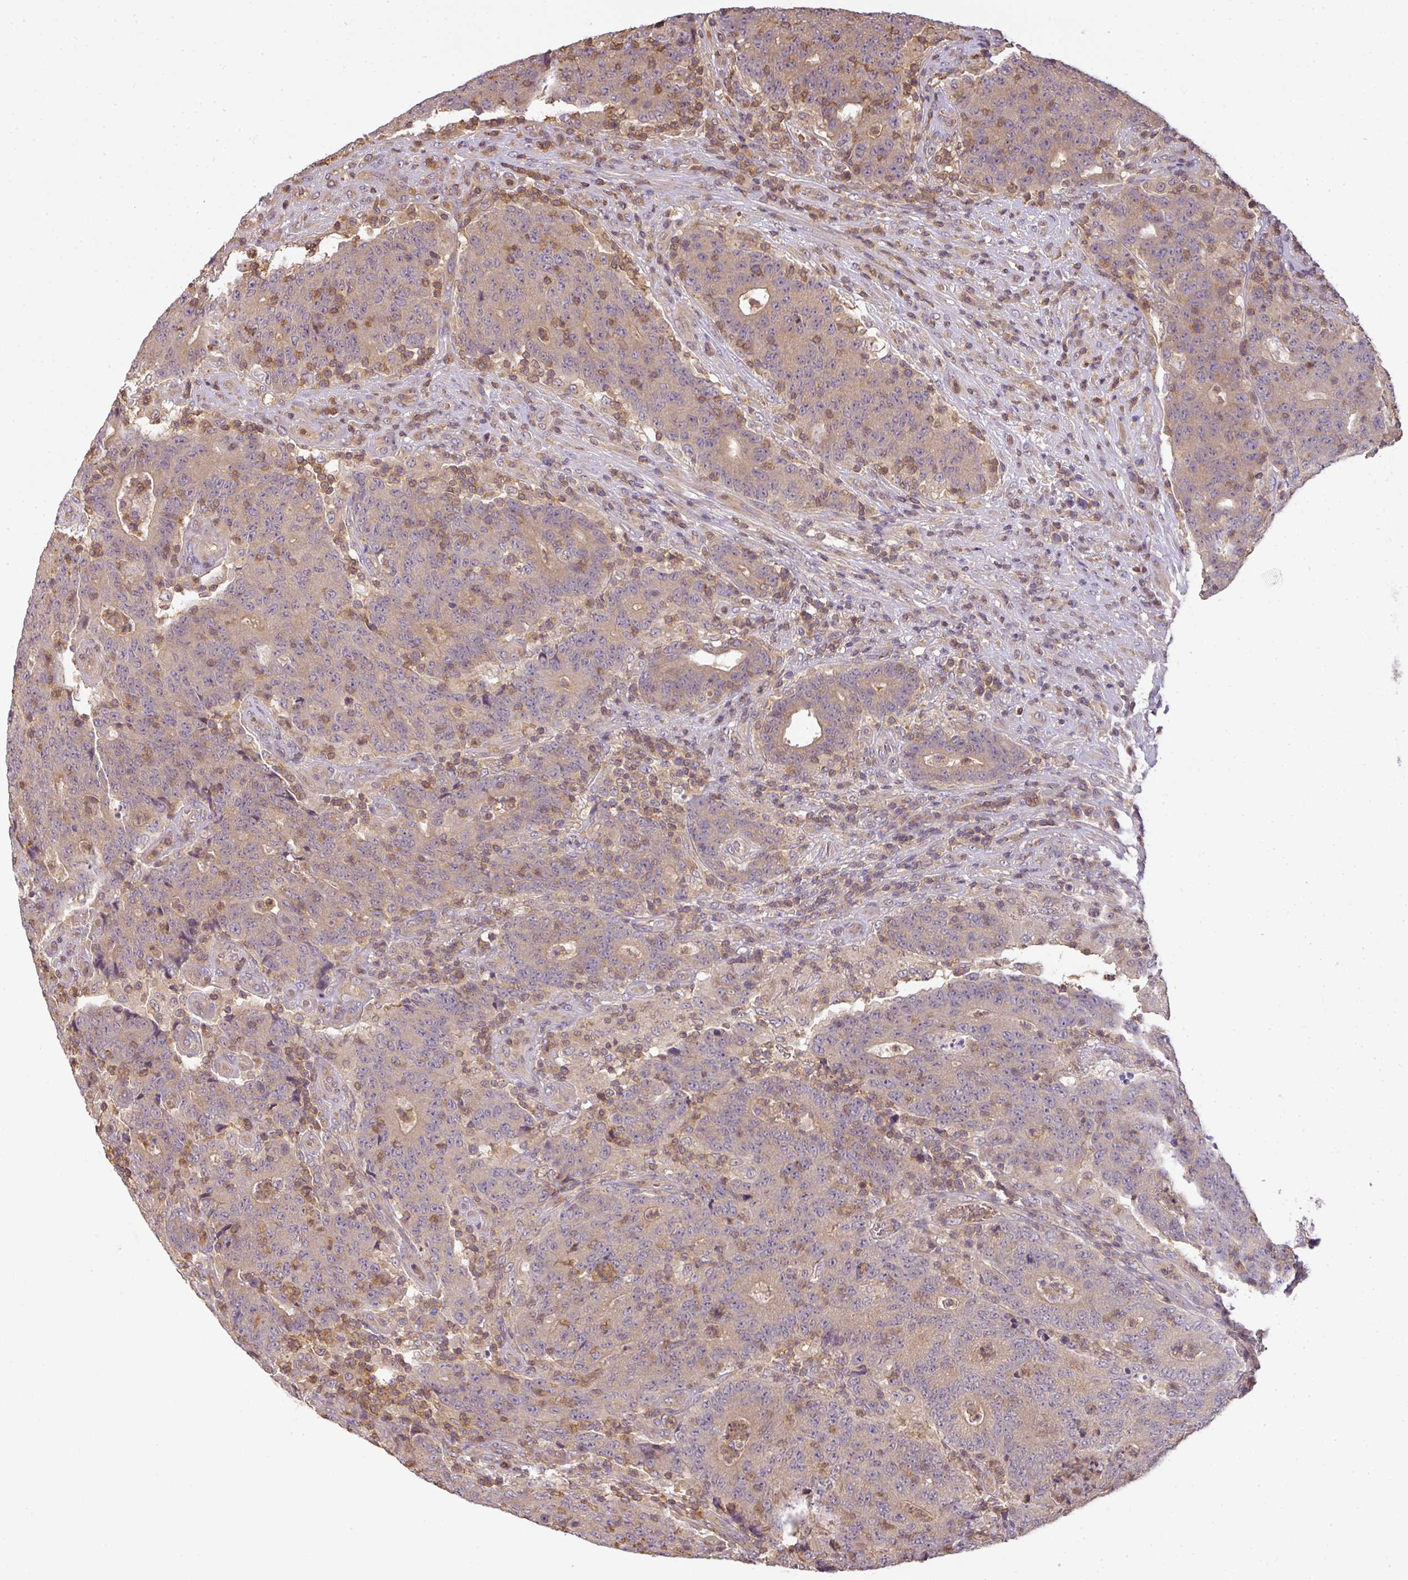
{"staining": {"intensity": "weak", "quantity": ">75%", "location": "cytoplasmic/membranous"}, "tissue": "colorectal cancer", "cell_type": "Tumor cells", "image_type": "cancer", "snomed": [{"axis": "morphology", "description": "Adenocarcinoma, NOS"}, {"axis": "topography", "description": "Colon"}], "caption": "IHC (DAB (3,3'-diaminobenzidine)) staining of human adenocarcinoma (colorectal) reveals weak cytoplasmic/membranous protein expression in about >75% of tumor cells.", "gene": "TCL1B", "patient": {"sex": "female", "age": 75}}